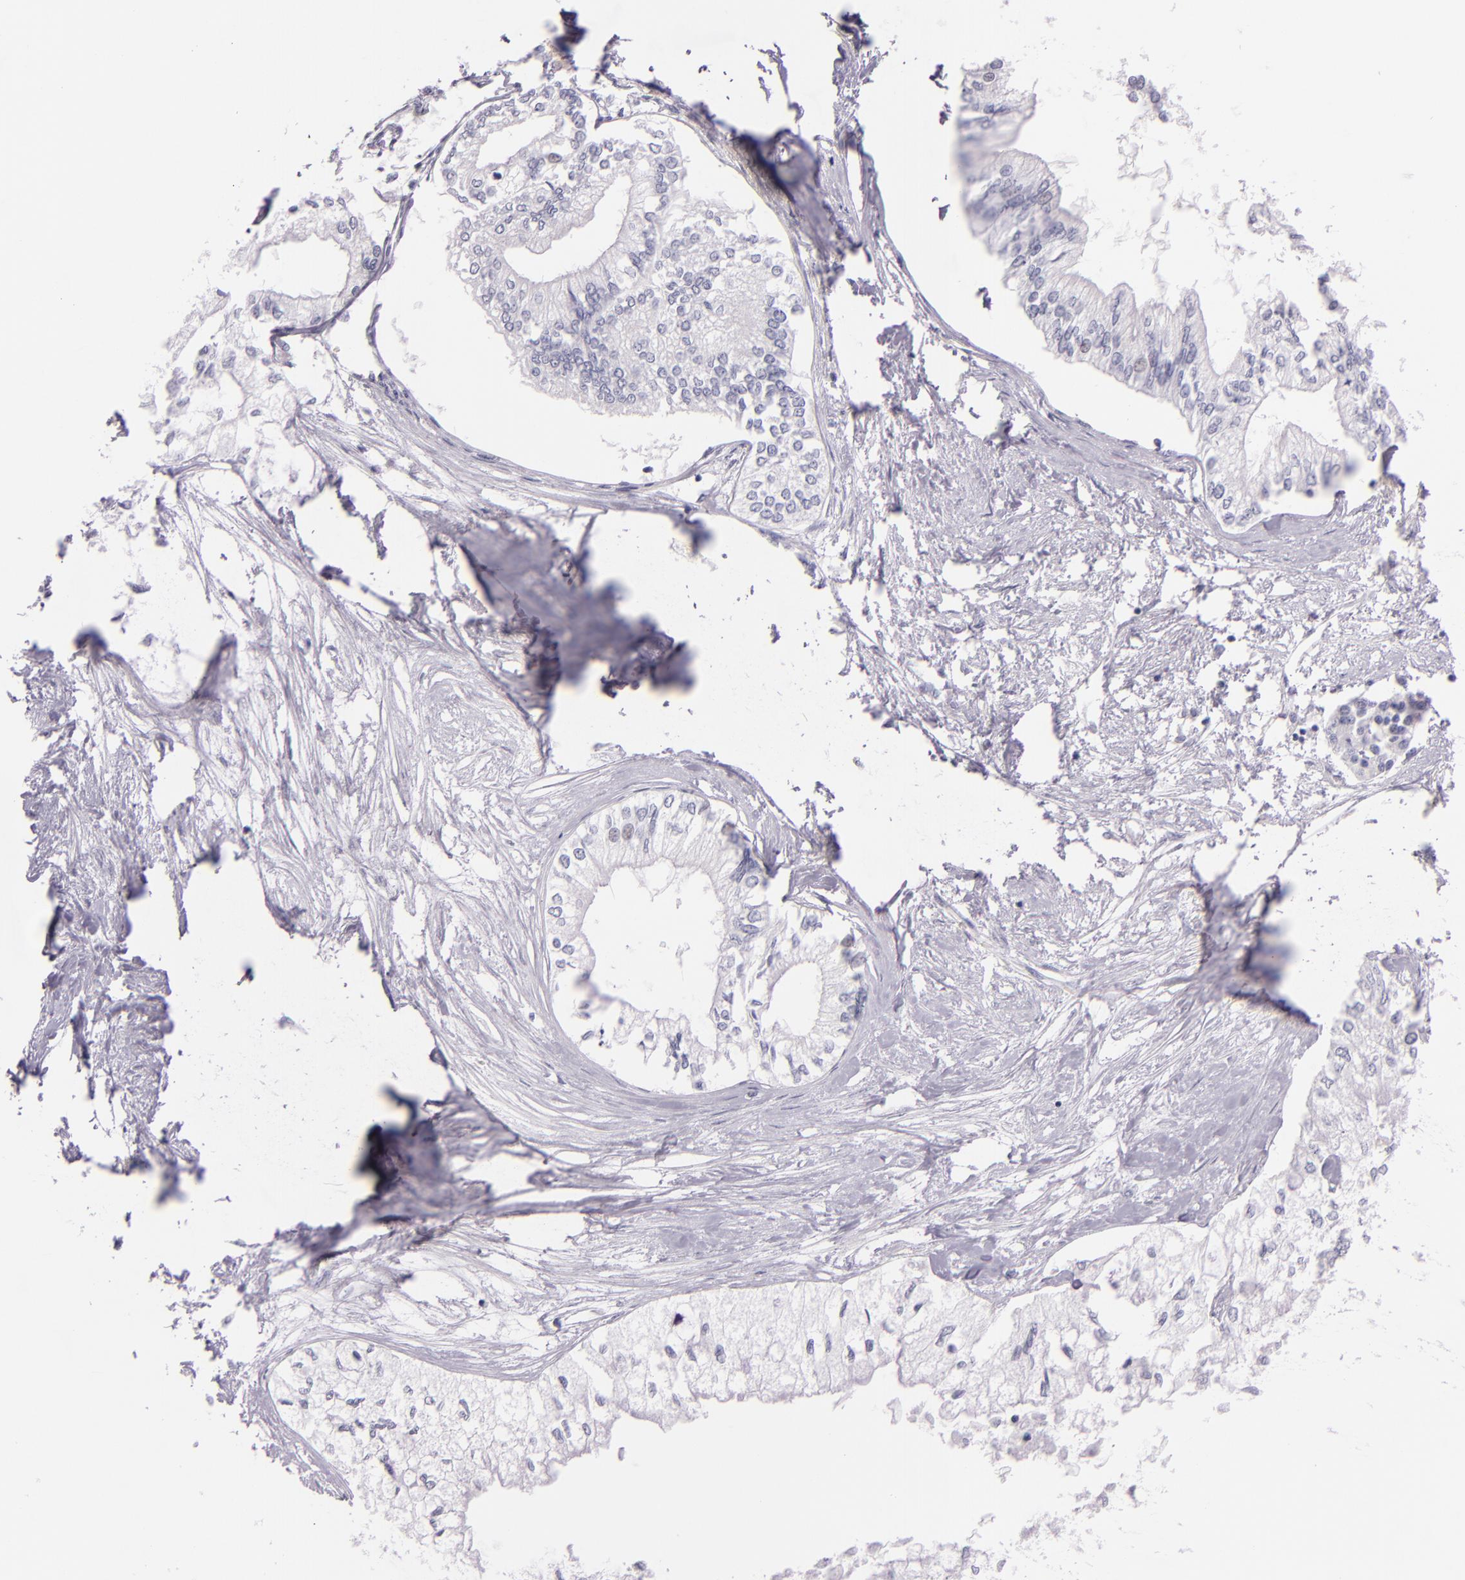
{"staining": {"intensity": "negative", "quantity": "none", "location": "none"}, "tissue": "pancreatic cancer", "cell_type": "Tumor cells", "image_type": "cancer", "snomed": [{"axis": "morphology", "description": "Adenocarcinoma, NOS"}, {"axis": "topography", "description": "Pancreas"}], "caption": "Tumor cells are negative for protein expression in human pancreatic cancer (adenocarcinoma).", "gene": "HSP90AA1", "patient": {"sex": "male", "age": 79}}